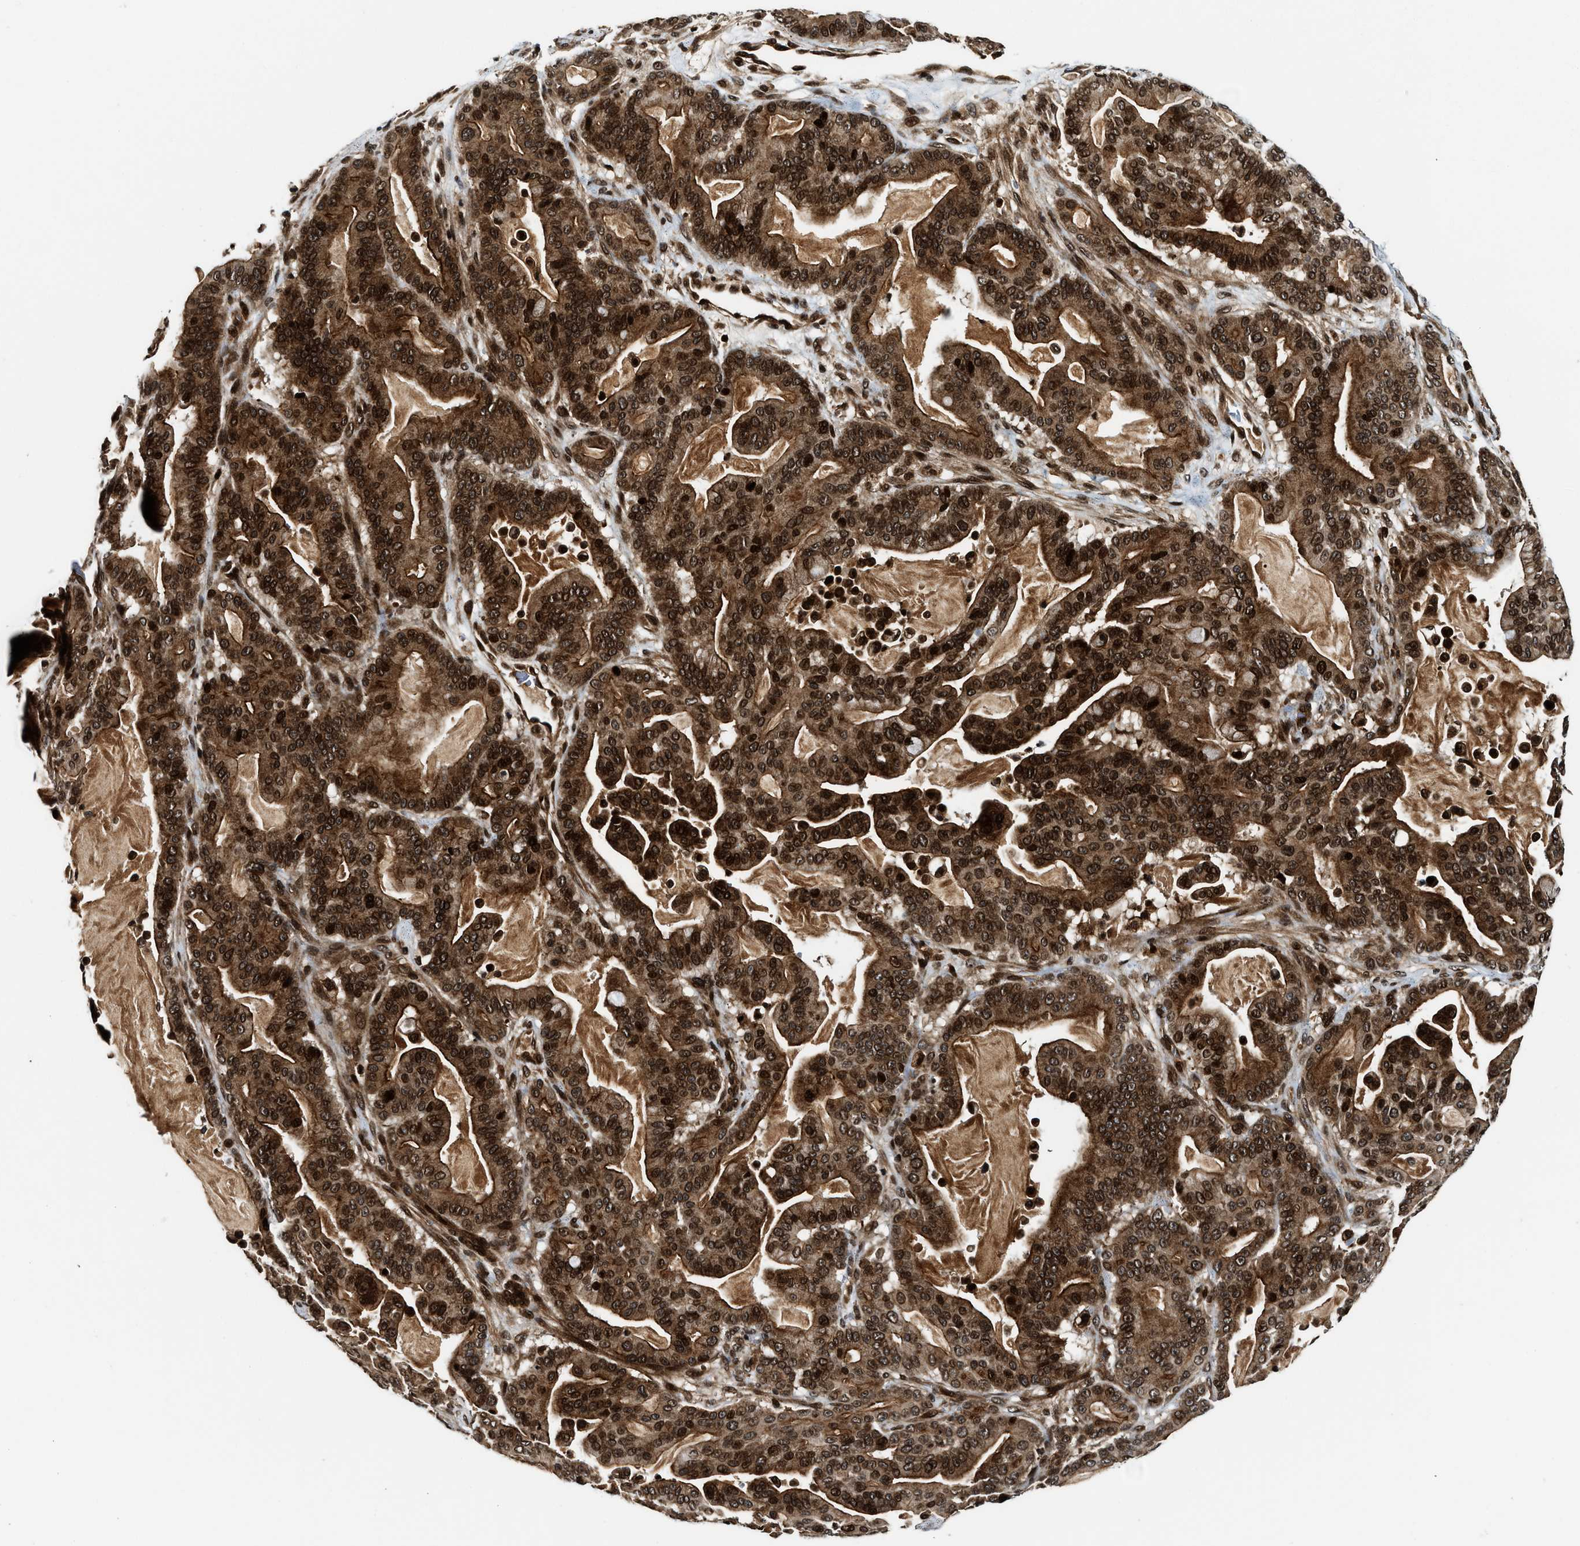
{"staining": {"intensity": "strong", "quantity": ">75%", "location": "cytoplasmic/membranous,nuclear"}, "tissue": "pancreatic cancer", "cell_type": "Tumor cells", "image_type": "cancer", "snomed": [{"axis": "morphology", "description": "Adenocarcinoma, NOS"}, {"axis": "topography", "description": "Pancreas"}], "caption": "Tumor cells show strong cytoplasmic/membranous and nuclear expression in about >75% of cells in pancreatic cancer (adenocarcinoma).", "gene": "MDM2", "patient": {"sex": "male", "age": 63}}